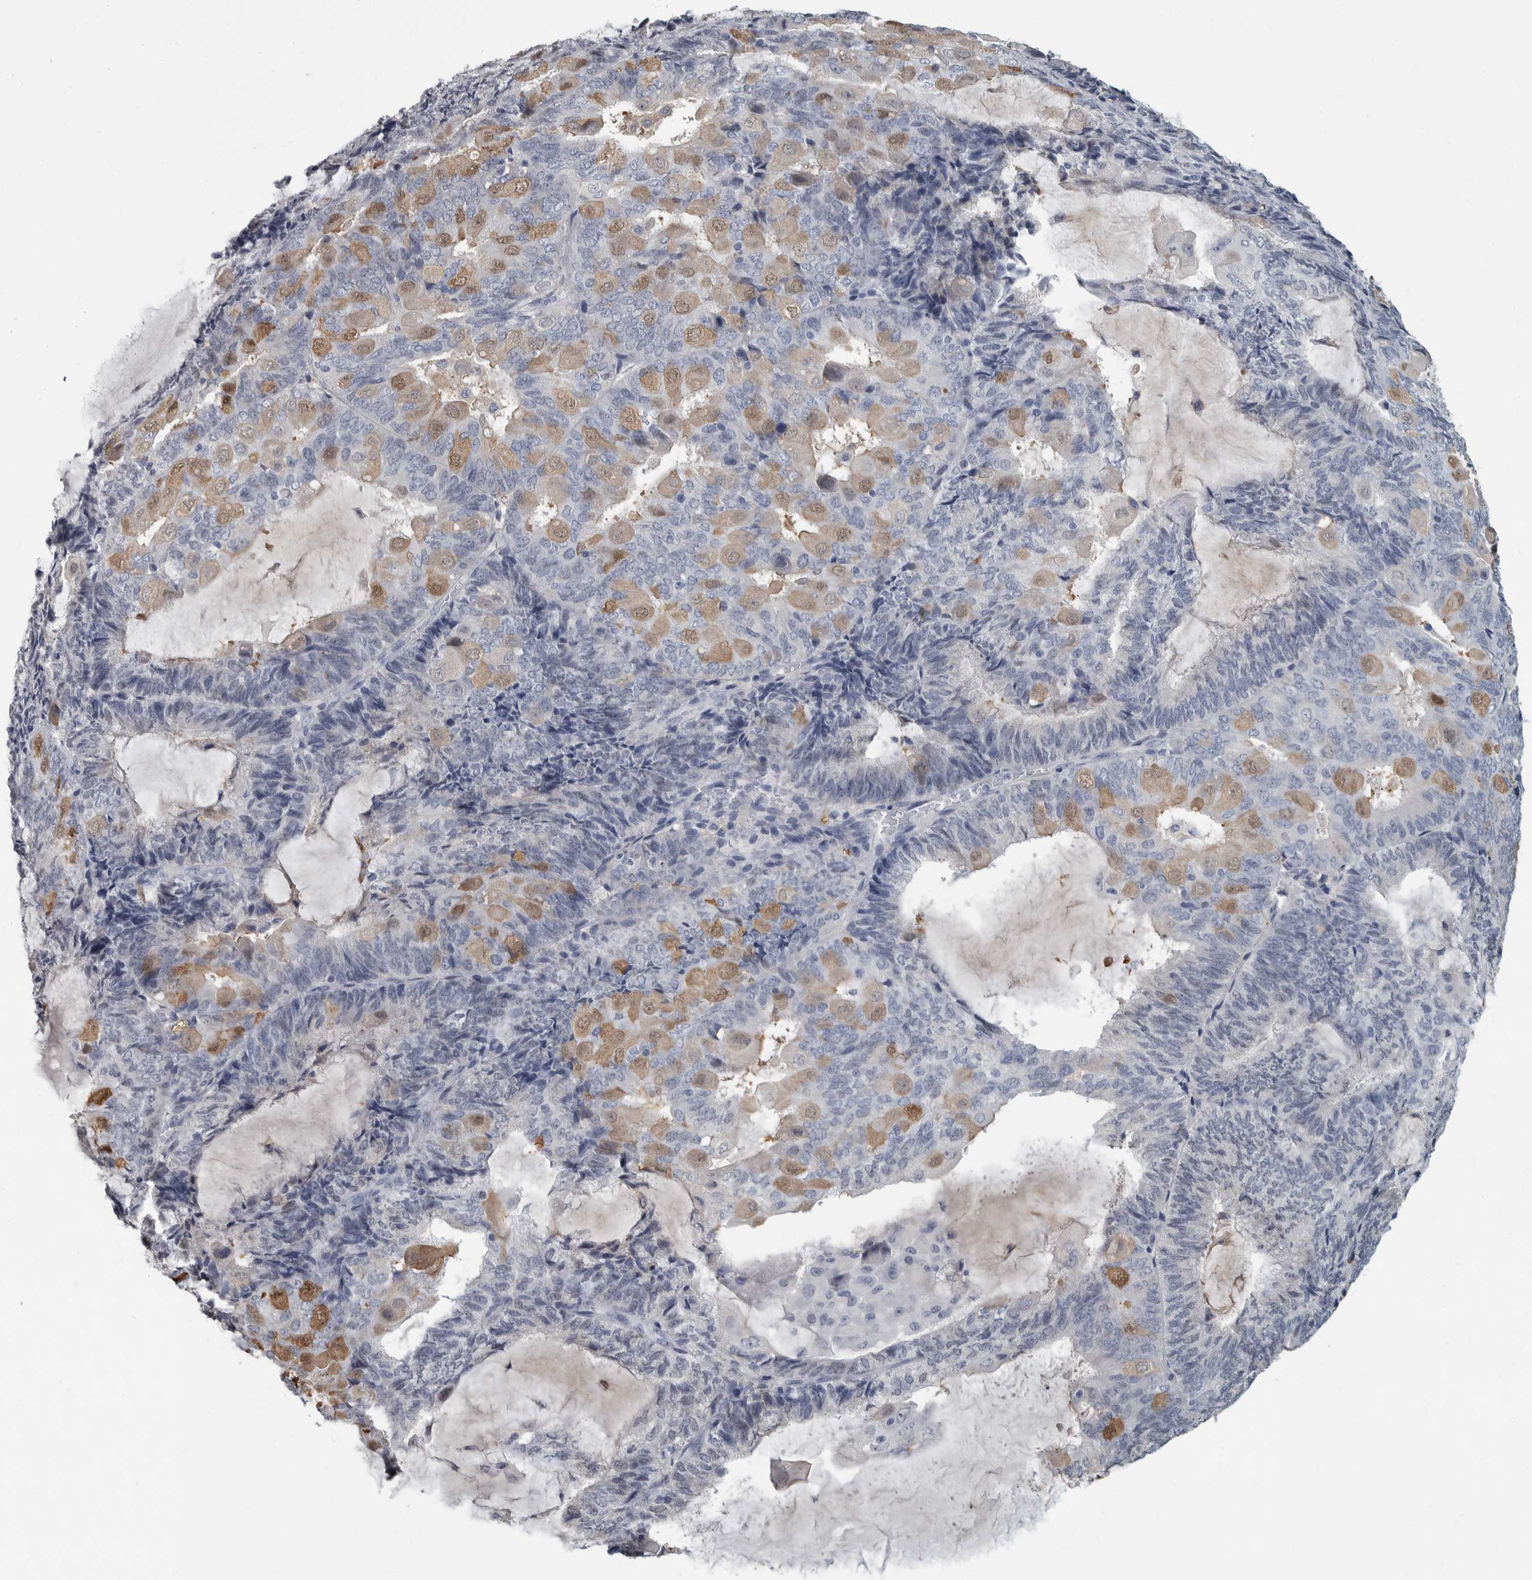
{"staining": {"intensity": "weak", "quantity": "25%-75%", "location": "cytoplasmic/membranous,nuclear"}, "tissue": "endometrial cancer", "cell_type": "Tumor cells", "image_type": "cancer", "snomed": [{"axis": "morphology", "description": "Adenocarcinoma, NOS"}, {"axis": "topography", "description": "Endometrium"}], "caption": "This is a photomicrograph of immunohistochemistry staining of adenocarcinoma (endometrial), which shows weak expression in the cytoplasmic/membranous and nuclear of tumor cells.", "gene": "CAVIN4", "patient": {"sex": "female", "age": 81}}